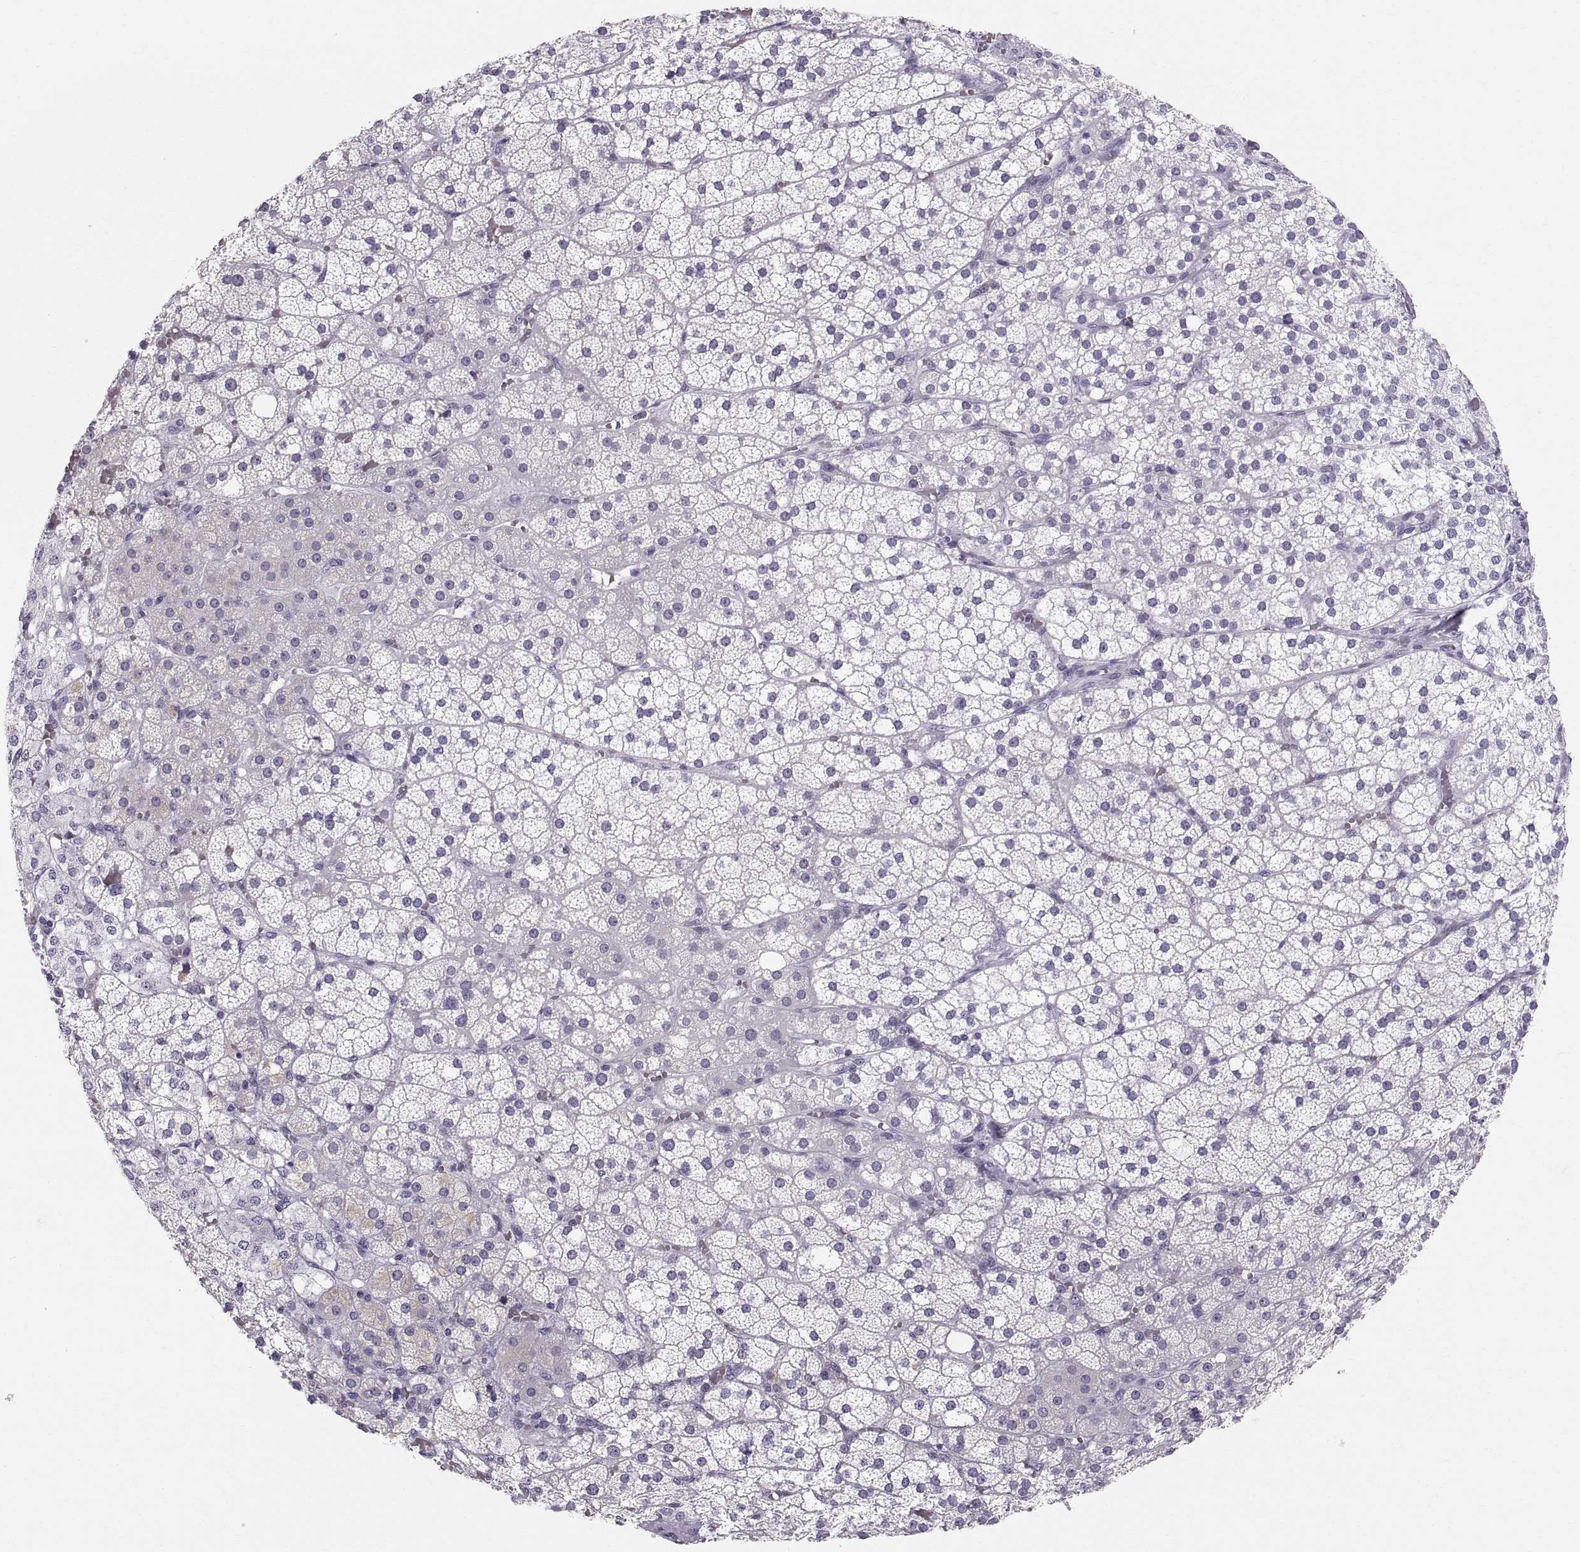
{"staining": {"intensity": "negative", "quantity": "none", "location": "none"}, "tissue": "adrenal gland", "cell_type": "Glandular cells", "image_type": "normal", "snomed": [{"axis": "morphology", "description": "Normal tissue, NOS"}, {"axis": "topography", "description": "Adrenal gland"}], "caption": "Immunohistochemistry micrograph of benign adrenal gland stained for a protein (brown), which displays no expression in glandular cells.", "gene": "SLC22A6", "patient": {"sex": "male", "age": 53}}